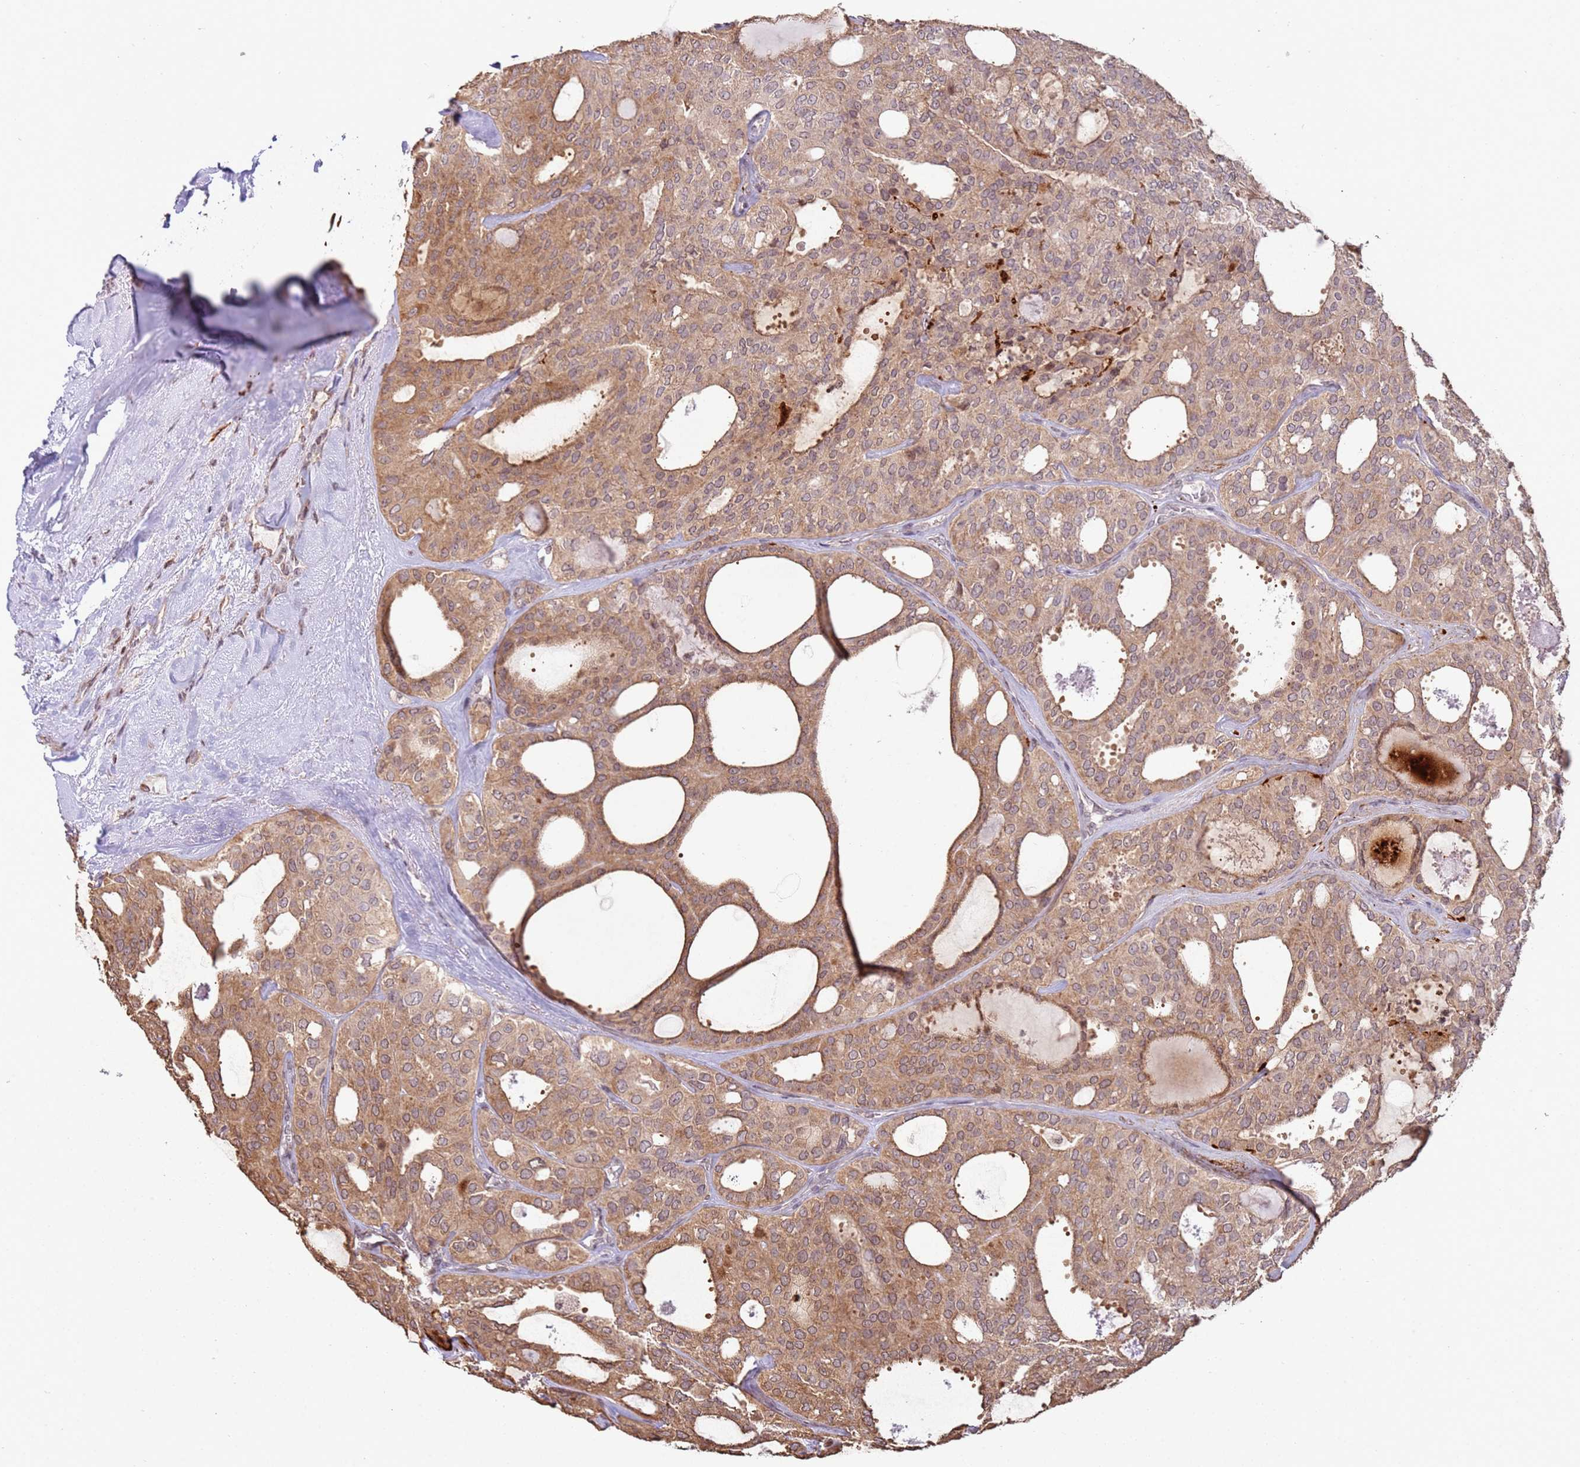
{"staining": {"intensity": "moderate", "quantity": ">75%", "location": "cytoplasmic/membranous"}, "tissue": "thyroid cancer", "cell_type": "Tumor cells", "image_type": "cancer", "snomed": [{"axis": "morphology", "description": "Follicular adenoma carcinoma, NOS"}, {"axis": "topography", "description": "Thyroid gland"}], "caption": "This photomicrograph demonstrates IHC staining of human thyroid cancer, with medium moderate cytoplasmic/membranous staining in approximately >75% of tumor cells.", "gene": "SCAF1", "patient": {"sex": "male", "age": 75}}